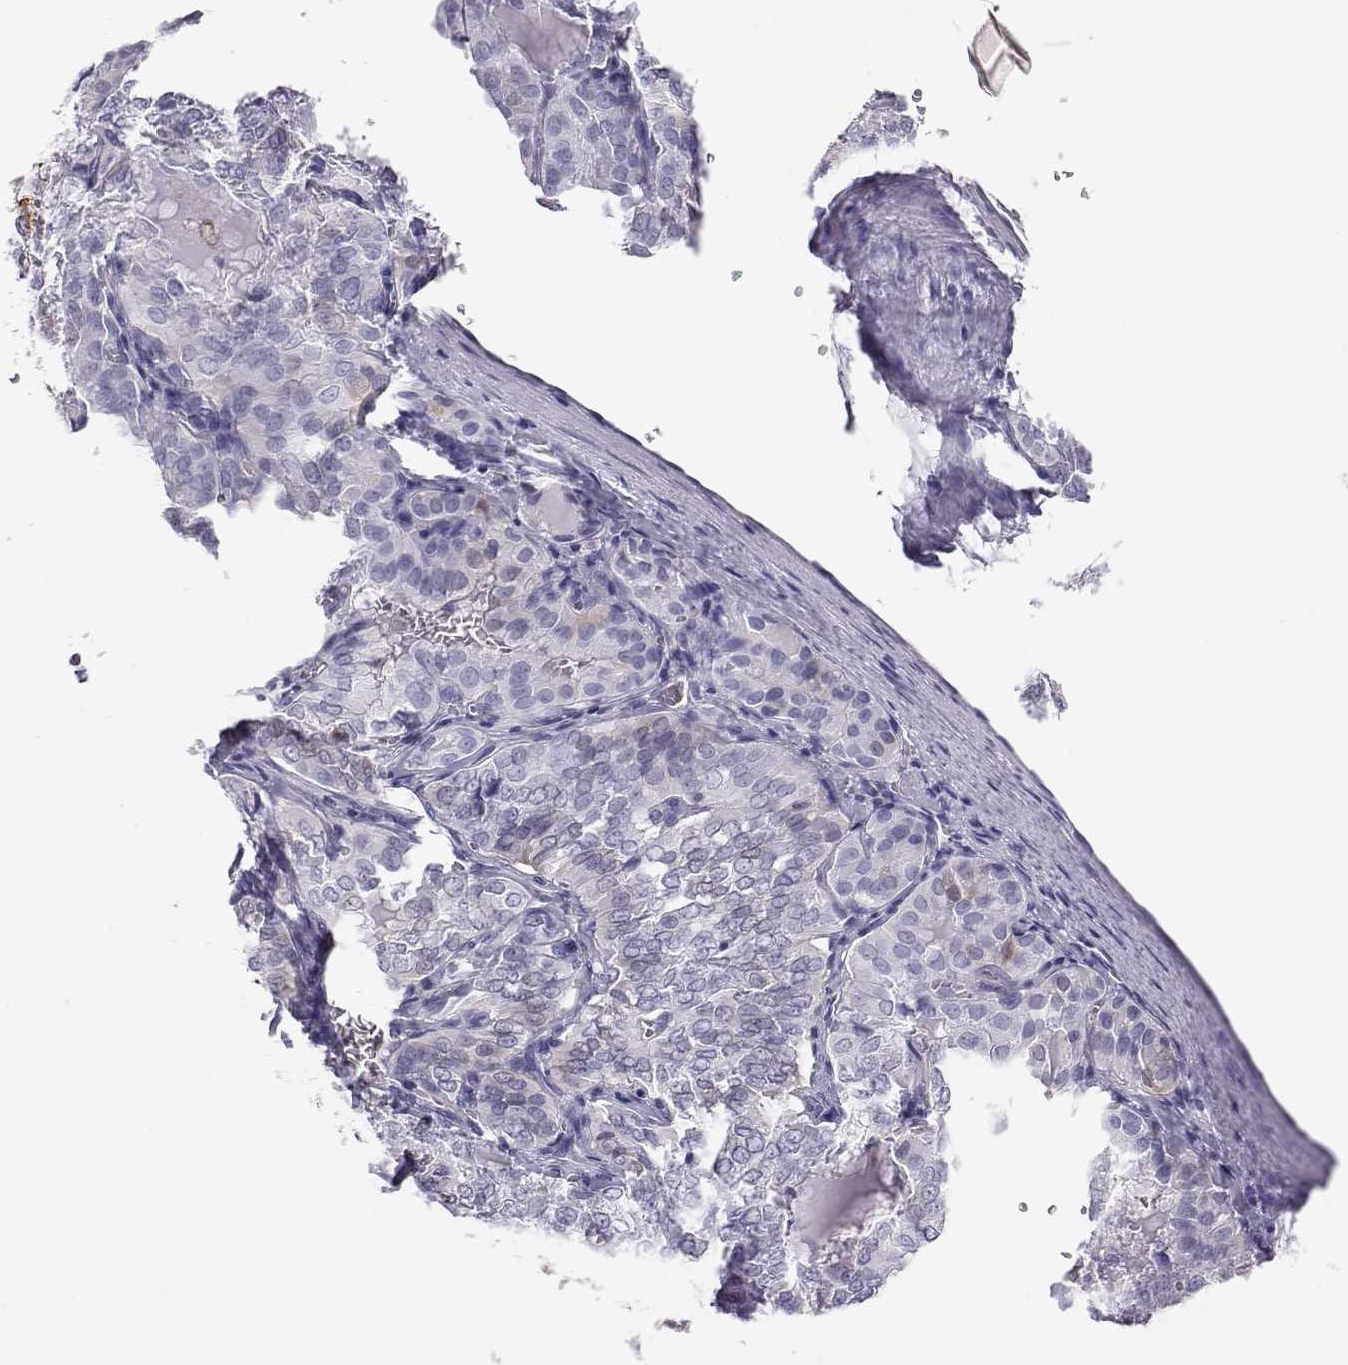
{"staining": {"intensity": "negative", "quantity": "none", "location": "none"}, "tissue": "thyroid cancer", "cell_type": "Tumor cells", "image_type": "cancer", "snomed": [{"axis": "morphology", "description": "Papillary adenocarcinoma, NOS"}, {"axis": "topography", "description": "Thyroid gland"}], "caption": "DAB (3,3'-diaminobenzidine) immunohistochemical staining of human papillary adenocarcinoma (thyroid) shows no significant staining in tumor cells.", "gene": "AKR1B1", "patient": {"sex": "female", "age": 41}}